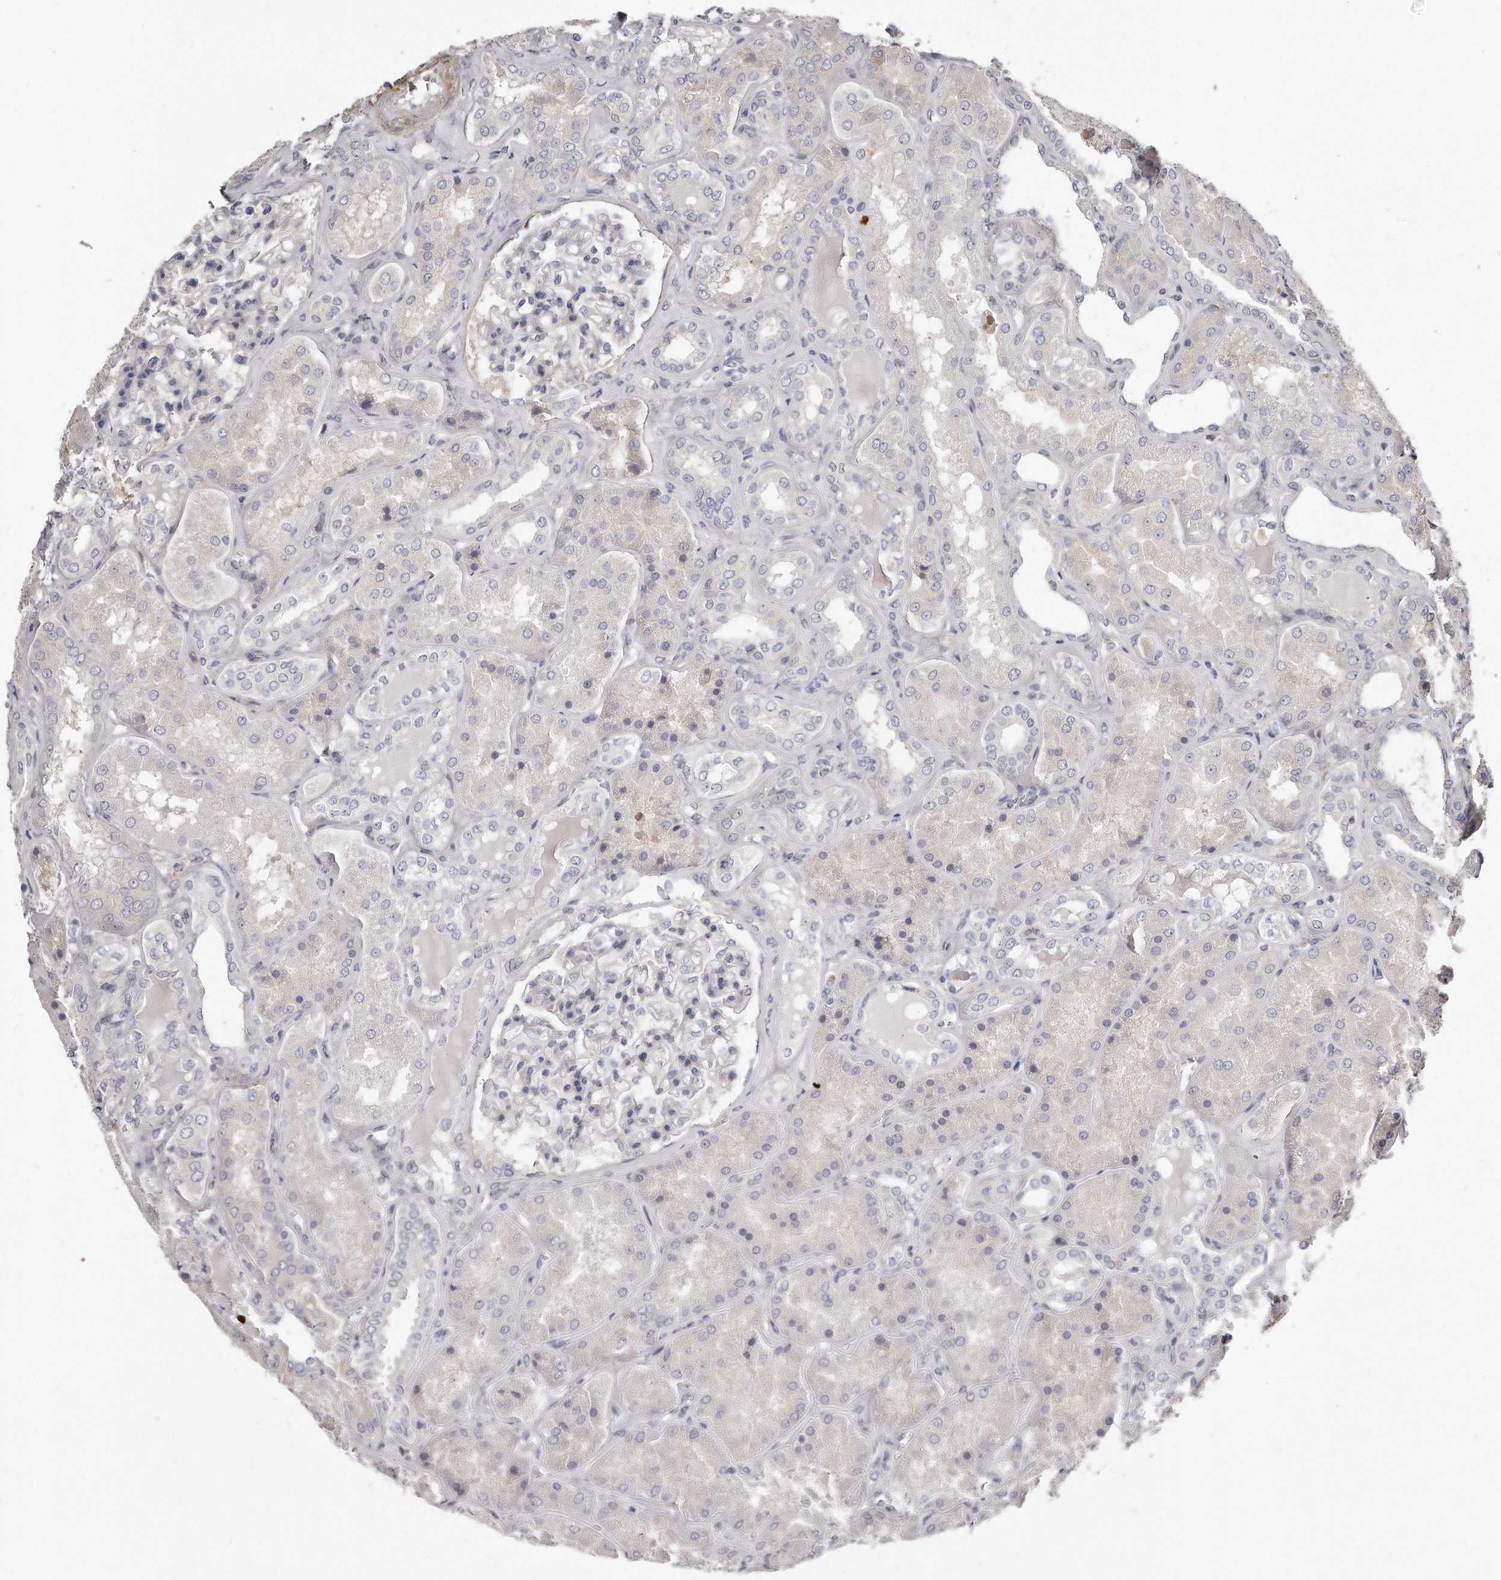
{"staining": {"intensity": "negative", "quantity": "none", "location": "none"}, "tissue": "kidney", "cell_type": "Cells in glomeruli", "image_type": "normal", "snomed": [{"axis": "morphology", "description": "Normal tissue, NOS"}, {"axis": "topography", "description": "Kidney"}], "caption": "This is an IHC image of unremarkable kidney. There is no staining in cells in glomeruli.", "gene": "LMOD1", "patient": {"sex": "female", "age": 56}}